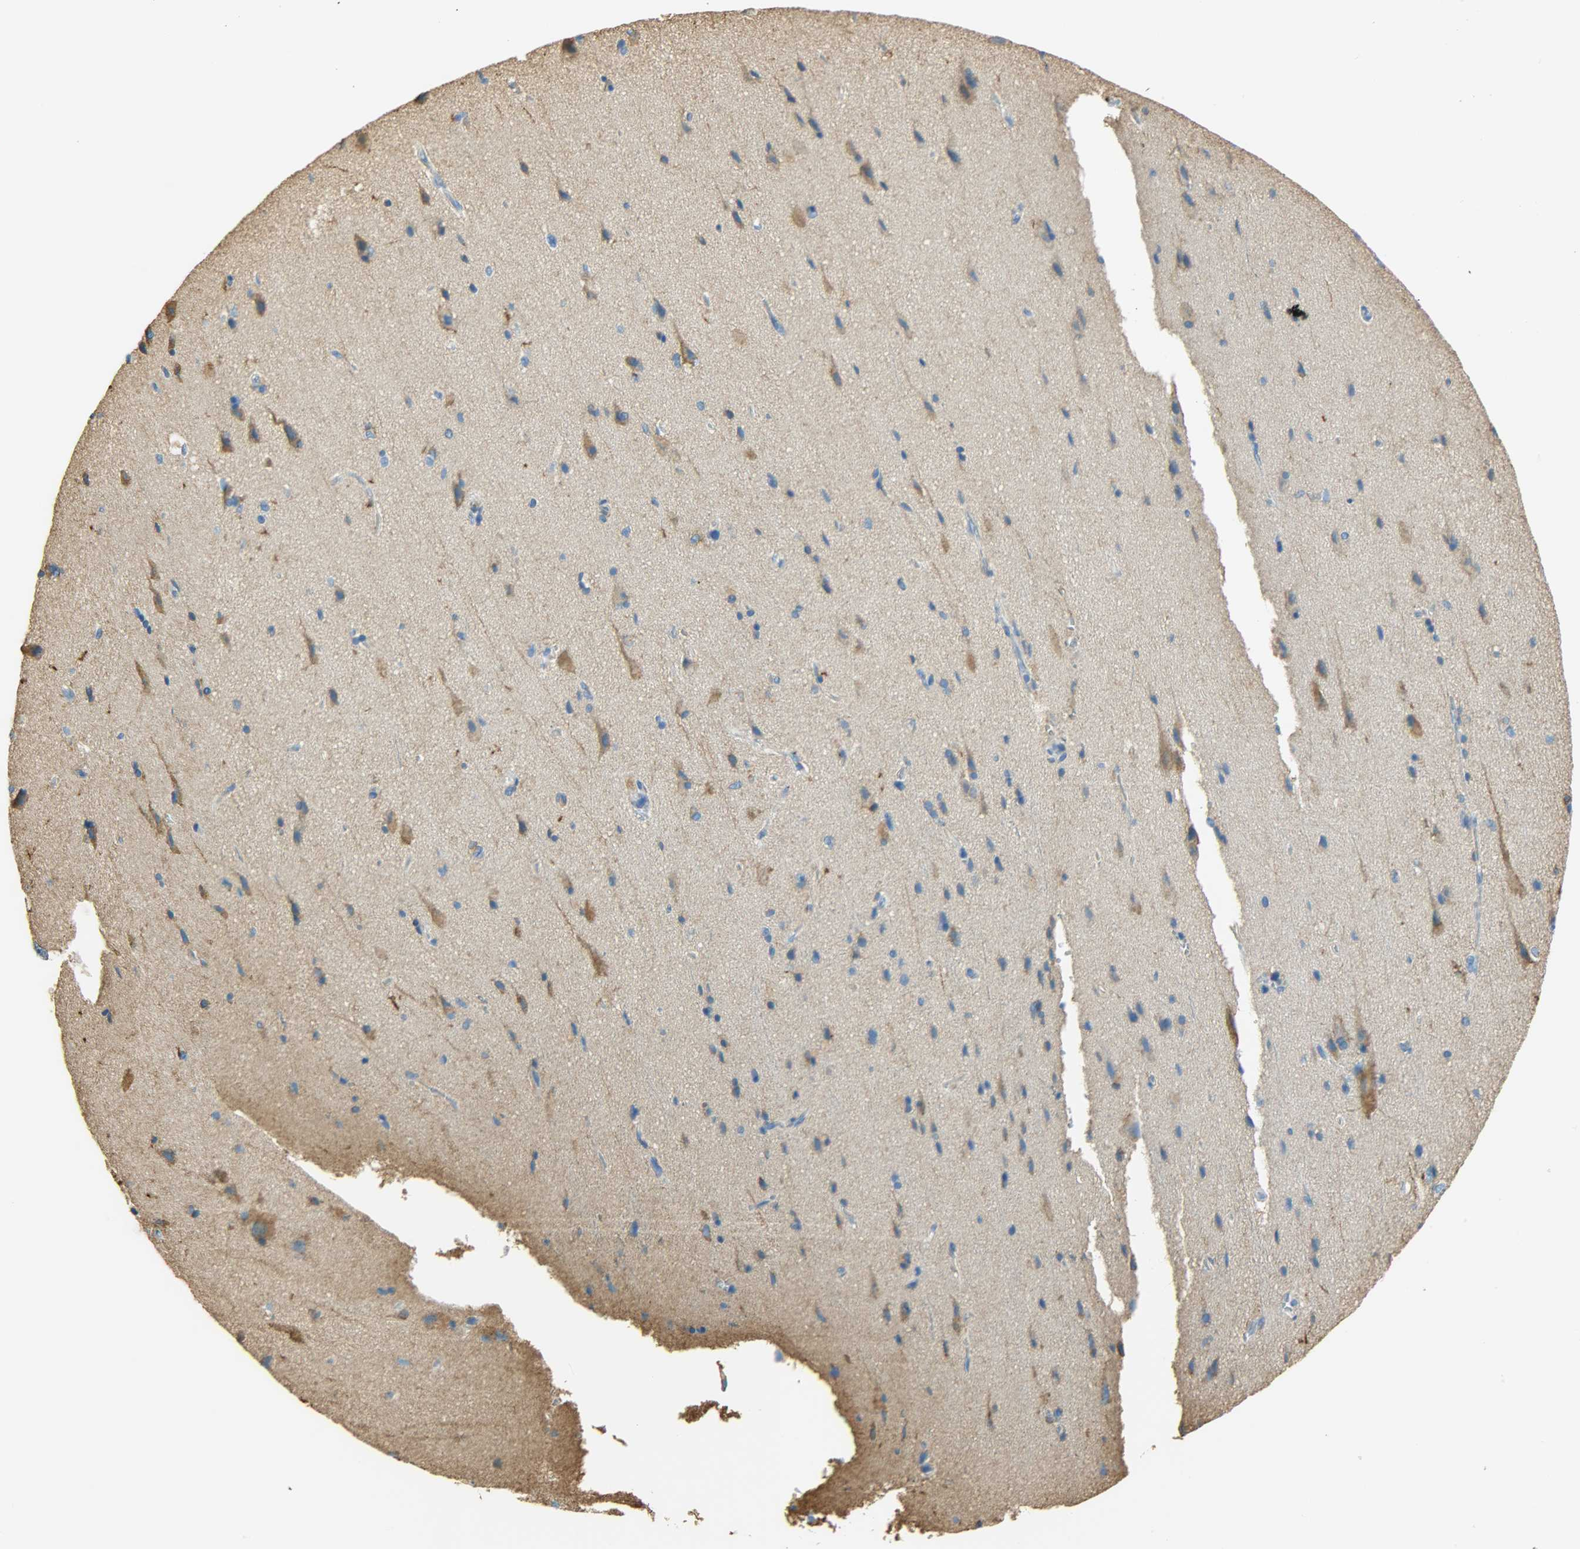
{"staining": {"intensity": "negative", "quantity": "none", "location": "none"}, "tissue": "cerebral cortex", "cell_type": "Endothelial cells", "image_type": "normal", "snomed": [{"axis": "morphology", "description": "Normal tissue, NOS"}, {"axis": "topography", "description": "Cerebral cortex"}], "caption": "High magnification brightfield microscopy of normal cerebral cortex stained with DAB (3,3'-diaminobenzidine) (brown) and counterstained with hematoxylin (blue): endothelial cells show no significant staining. (DAB (3,3'-diaminobenzidine) IHC, high magnification).", "gene": "ANXA6", "patient": {"sex": "male", "age": 62}}